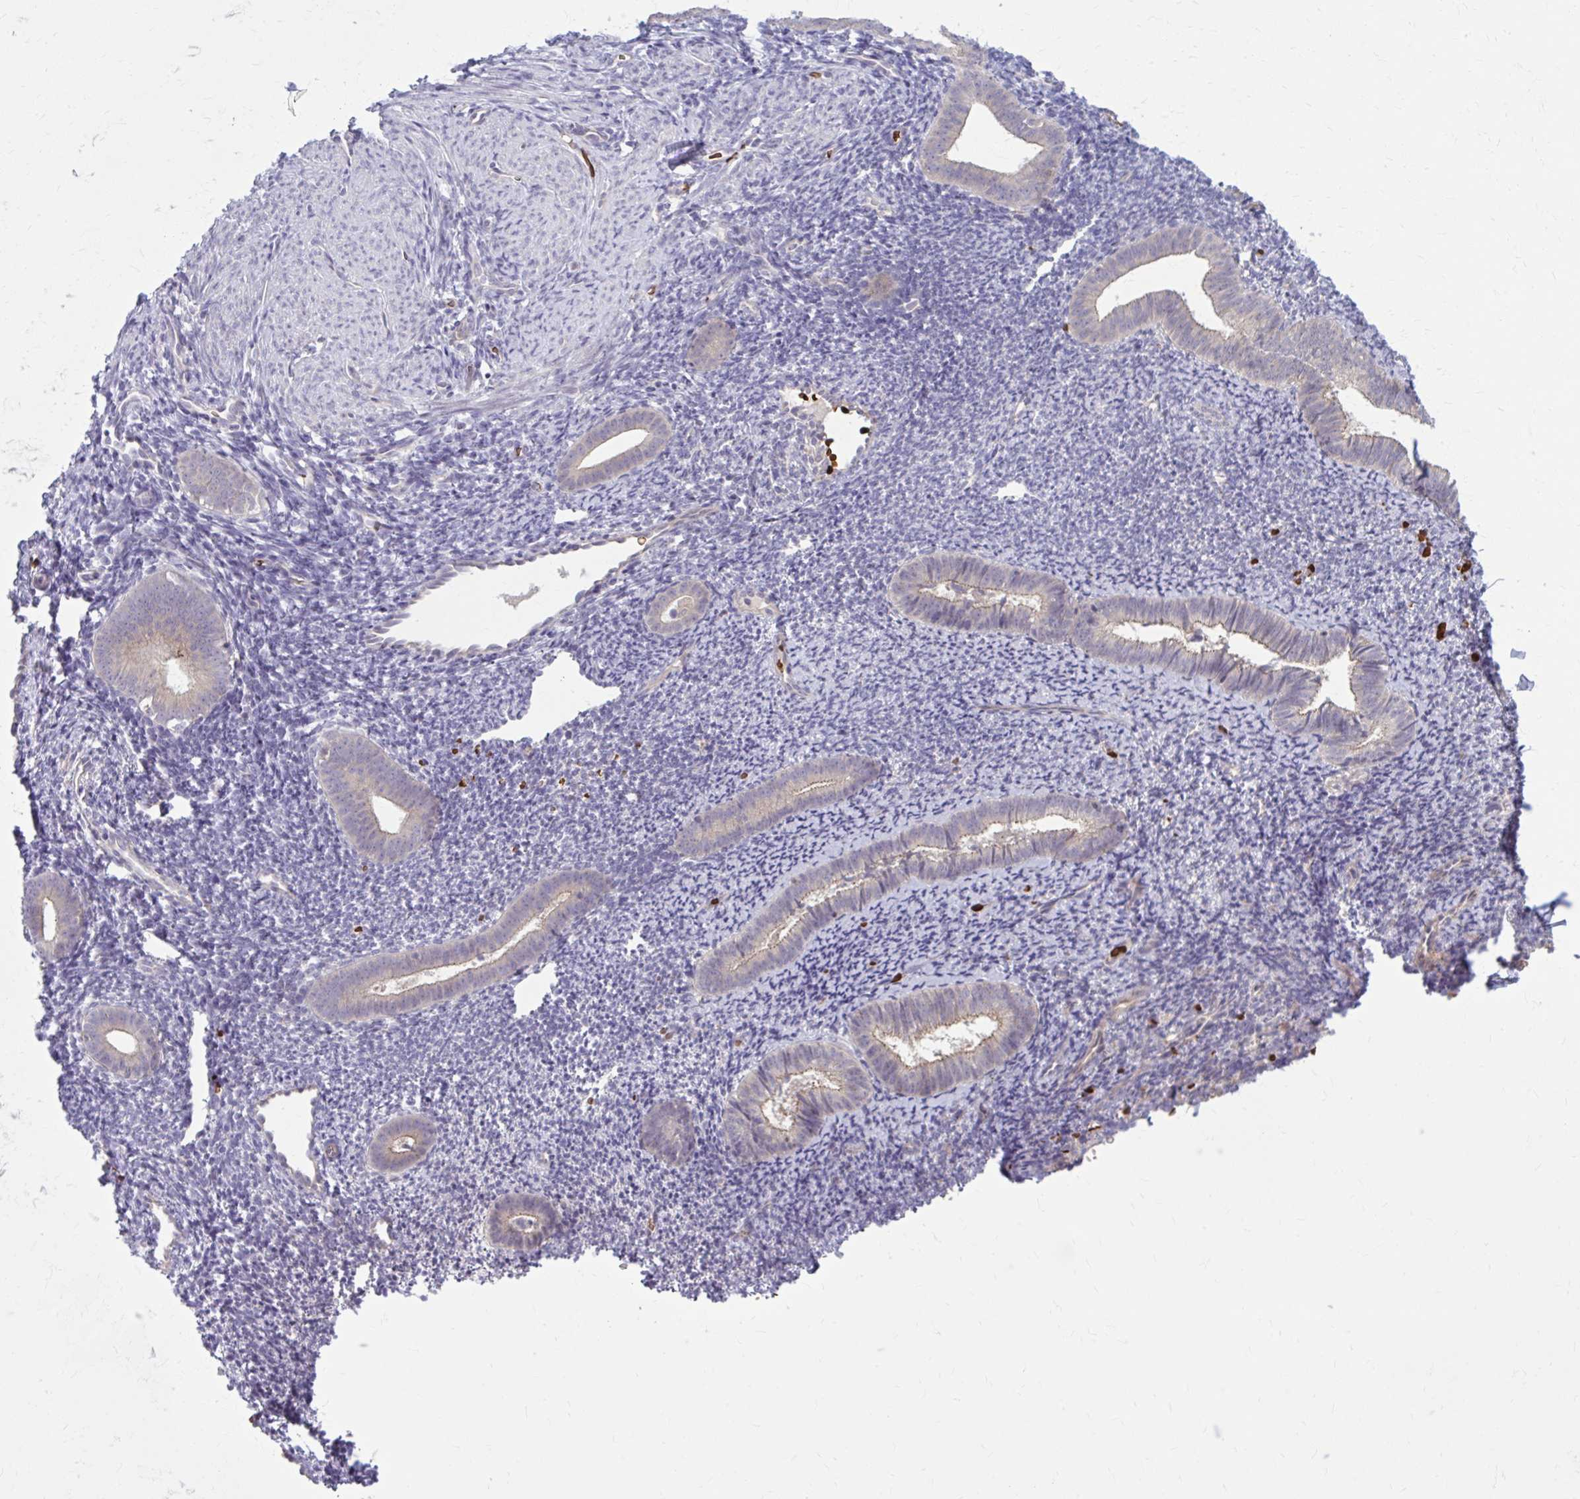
{"staining": {"intensity": "negative", "quantity": "none", "location": "none"}, "tissue": "endometrium", "cell_type": "Cells in endometrial stroma", "image_type": "normal", "snomed": [{"axis": "morphology", "description": "Normal tissue, NOS"}, {"axis": "topography", "description": "Endometrium"}], "caption": "Endometrium stained for a protein using immunohistochemistry shows no expression cells in endometrial stroma.", "gene": "SNF8", "patient": {"sex": "female", "age": 39}}